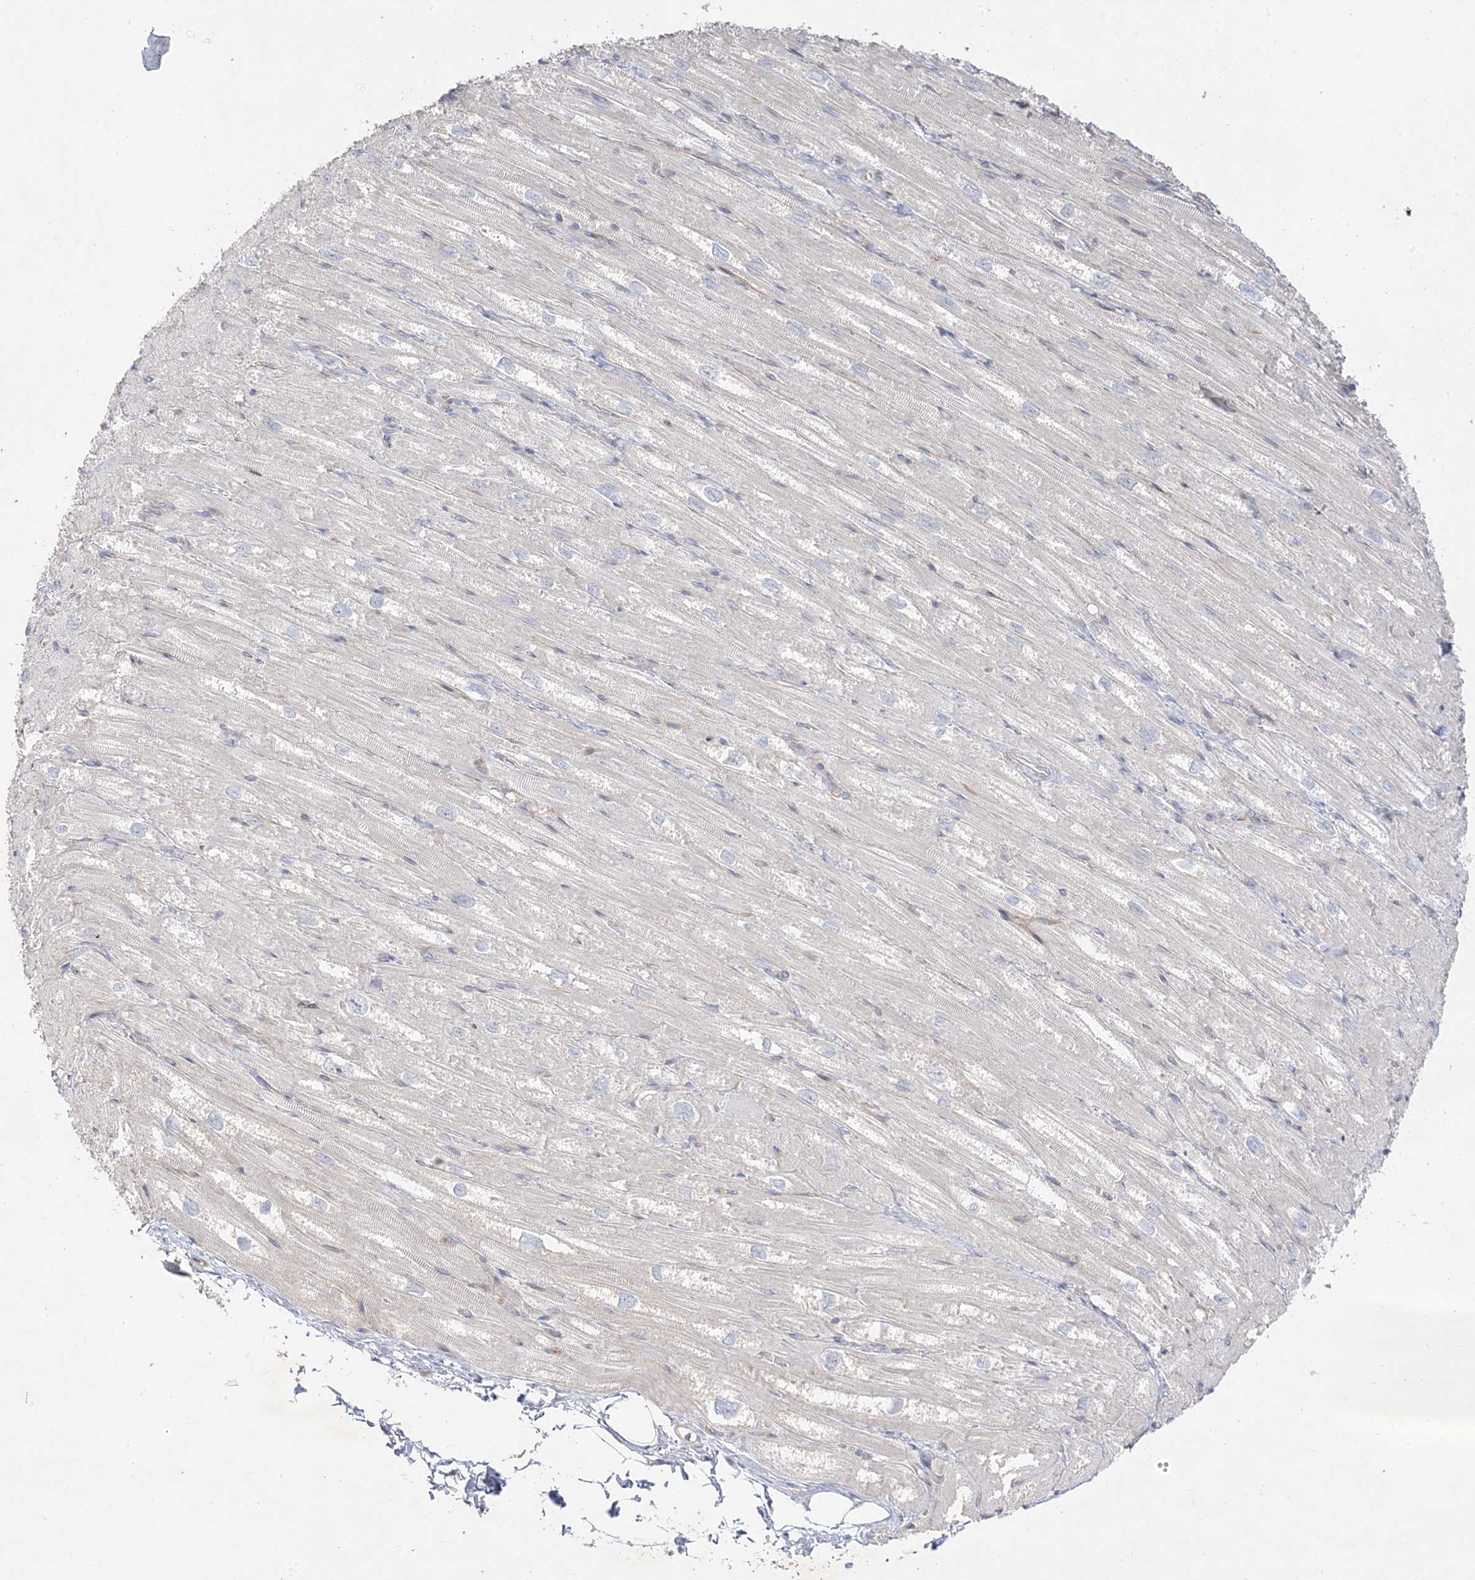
{"staining": {"intensity": "weak", "quantity": "<25%", "location": "cytoplasmic/membranous"}, "tissue": "heart muscle", "cell_type": "Cardiomyocytes", "image_type": "normal", "snomed": [{"axis": "morphology", "description": "Normal tissue, NOS"}, {"axis": "topography", "description": "Heart"}], "caption": "A photomicrograph of human heart muscle is negative for staining in cardiomyocytes. Brightfield microscopy of immunohistochemistry stained with DAB (3,3'-diaminobenzidine) (brown) and hematoxylin (blue), captured at high magnification.", "gene": "TRANK1", "patient": {"sex": "male", "age": 50}}